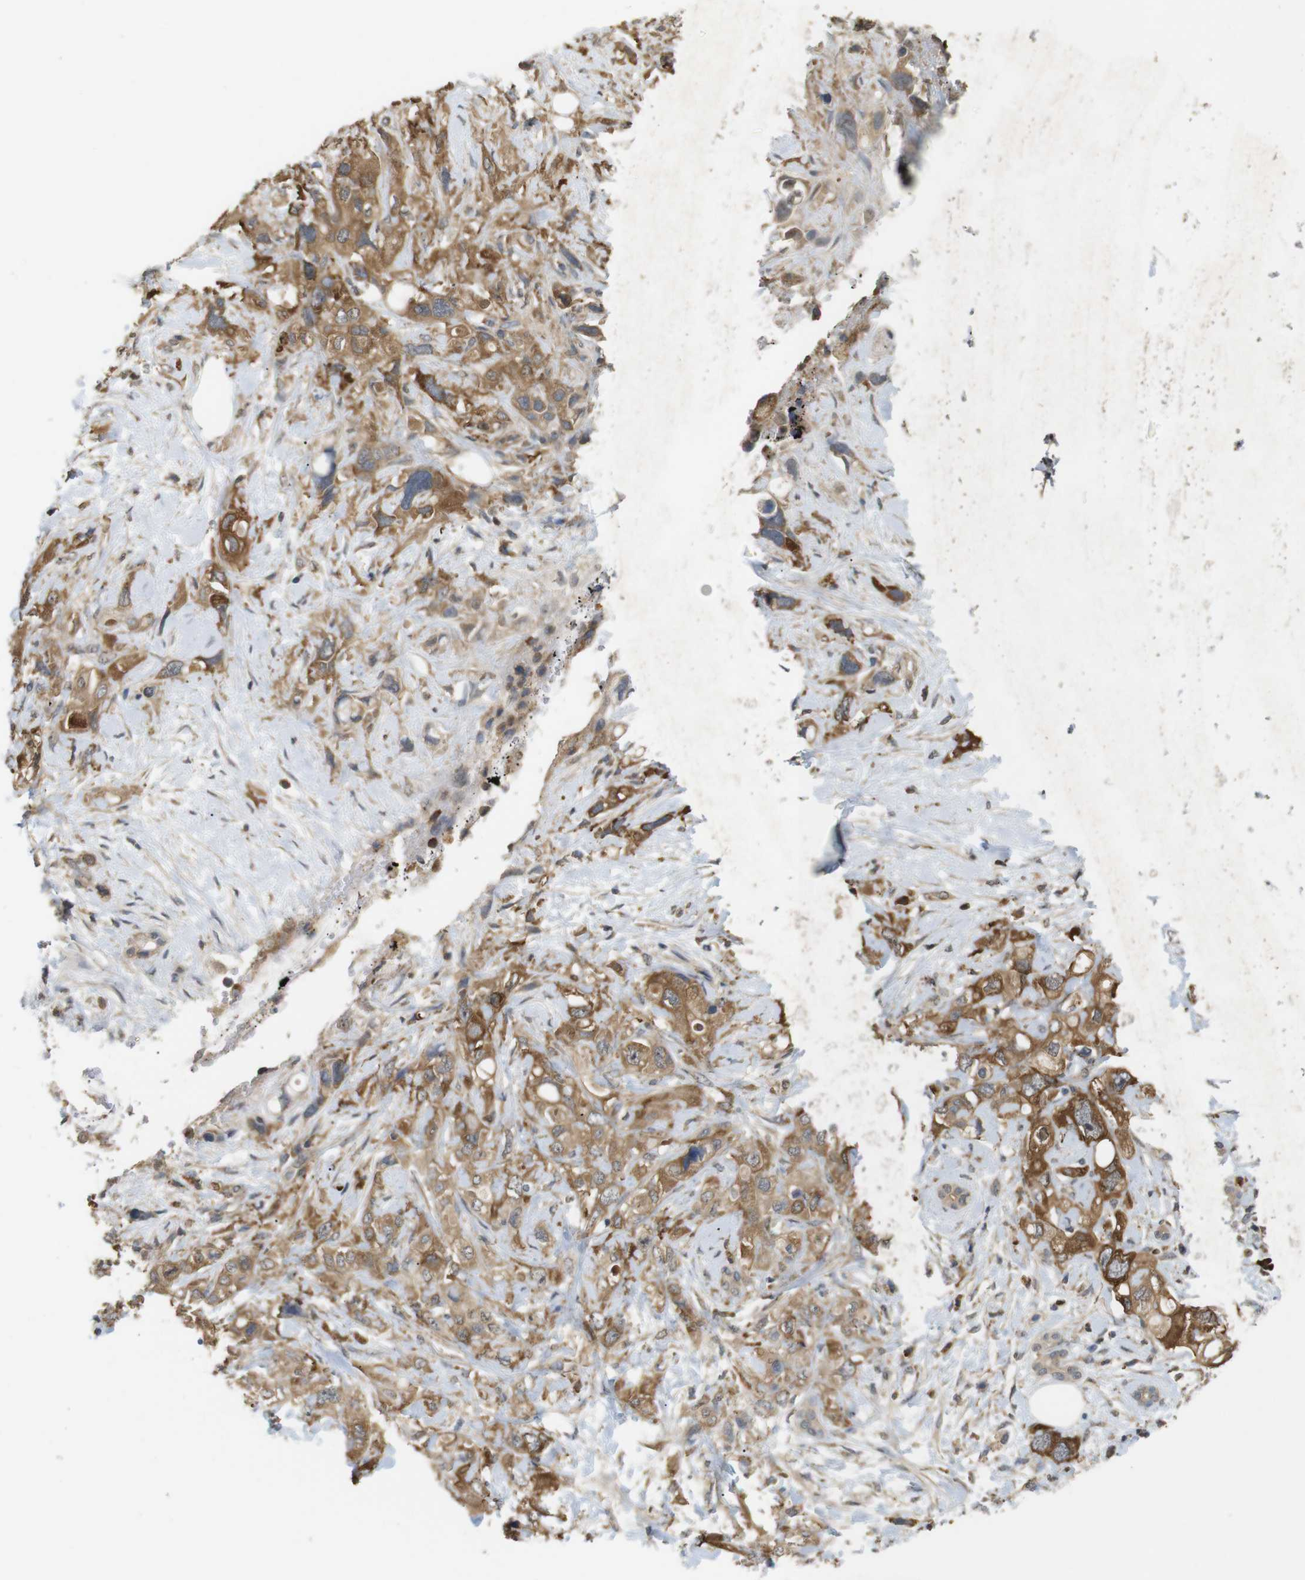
{"staining": {"intensity": "moderate", "quantity": ">75%", "location": "cytoplasmic/membranous"}, "tissue": "pancreatic cancer", "cell_type": "Tumor cells", "image_type": "cancer", "snomed": [{"axis": "morphology", "description": "Adenocarcinoma, NOS"}, {"axis": "topography", "description": "Pancreas"}], "caption": "The photomicrograph demonstrates immunohistochemical staining of pancreatic adenocarcinoma. There is moderate cytoplasmic/membranous positivity is present in approximately >75% of tumor cells.", "gene": "KSR1", "patient": {"sex": "female", "age": 56}}